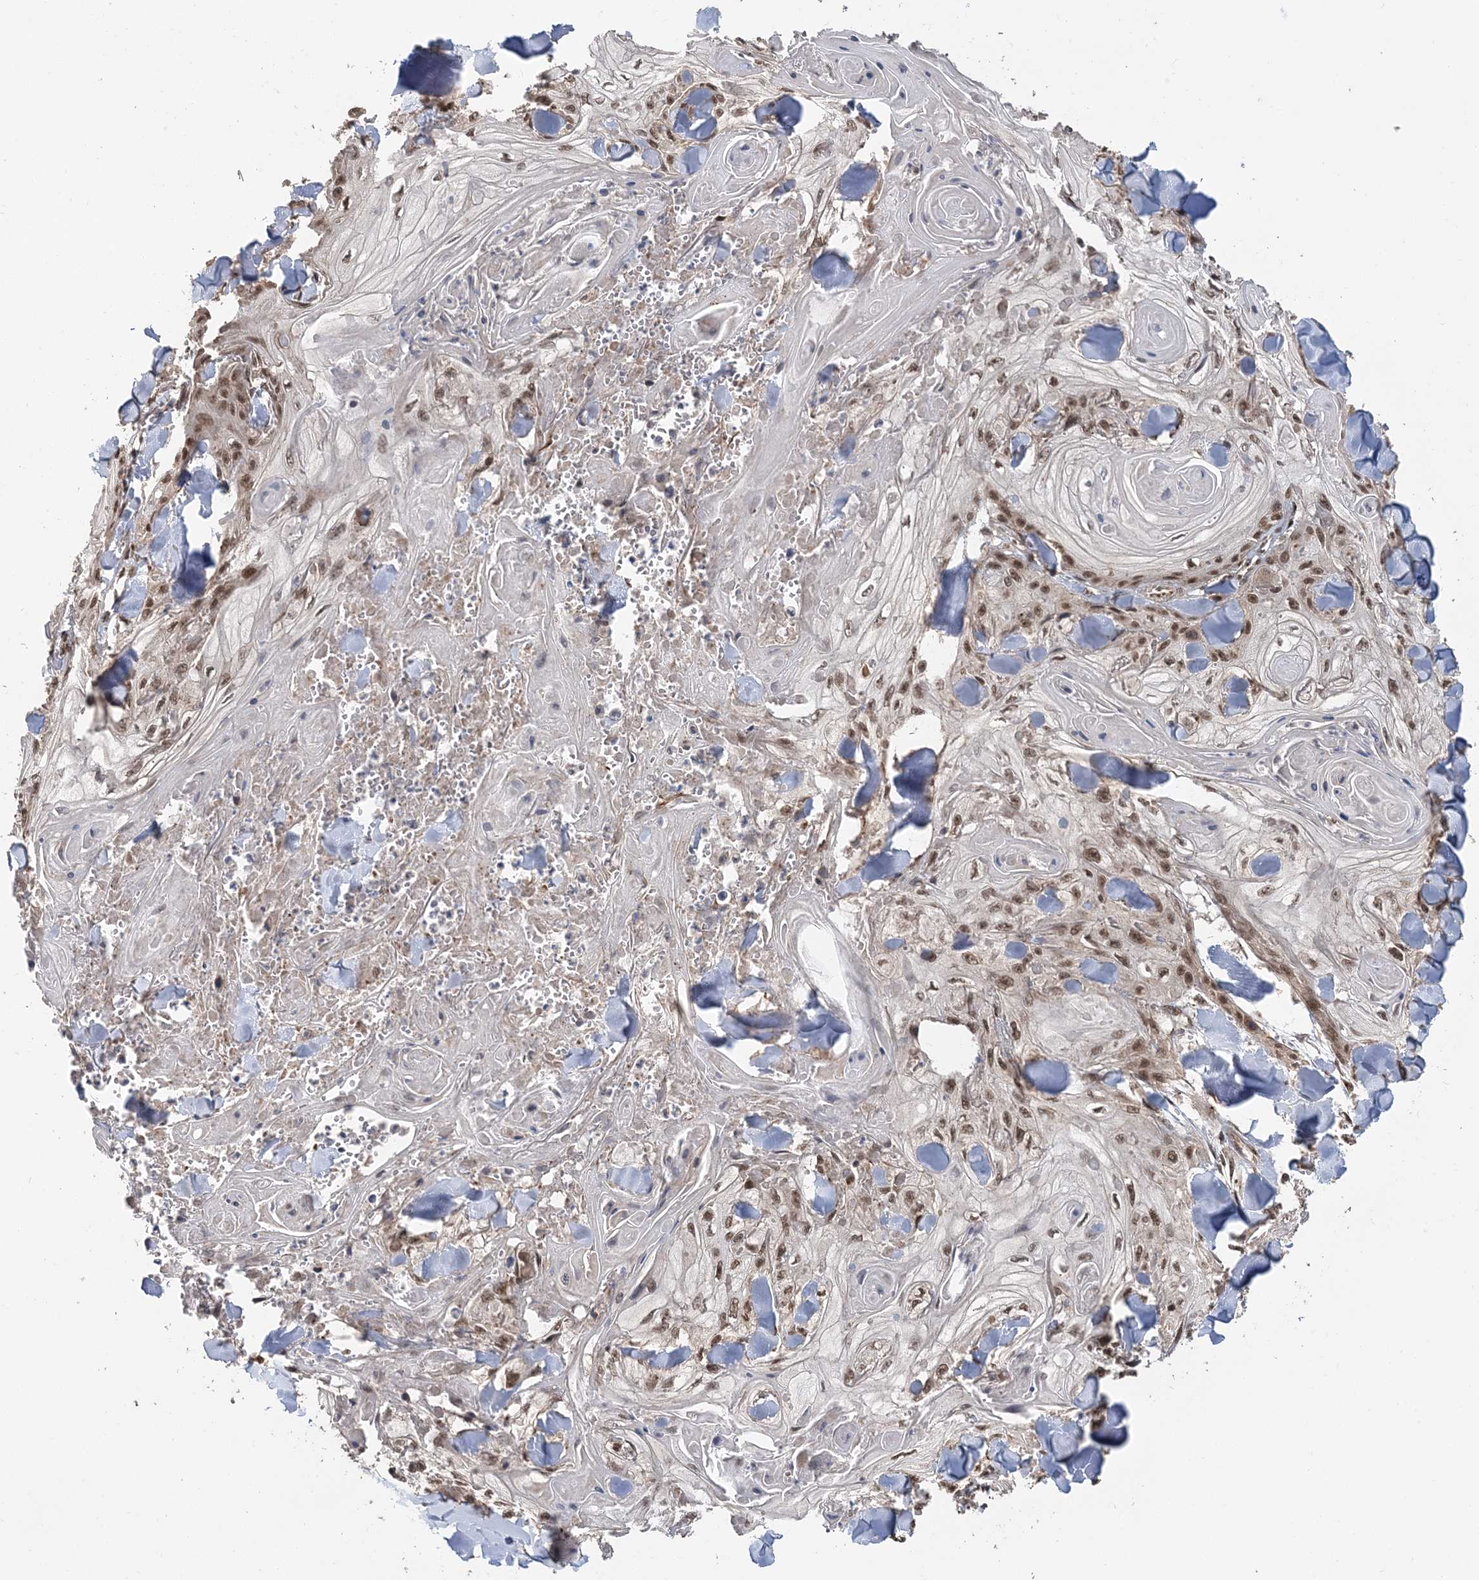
{"staining": {"intensity": "moderate", "quantity": "<25%", "location": "nuclear"}, "tissue": "skin cancer", "cell_type": "Tumor cells", "image_type": "cancer", "snomed": [{"axis": "morphology", "description": "Squamous cell carcinoma, NOS"}, {"axis": "topography", "description": "Skin"}], "caption": "Skin cancer stained with DAB immunohistochemistry (IHC) exhibits low levels of moderate nuclear expression in approximately <25% of tumor cells.", "gene": "TSHZ2", "patient": {"sex": "male", "age": 74}}